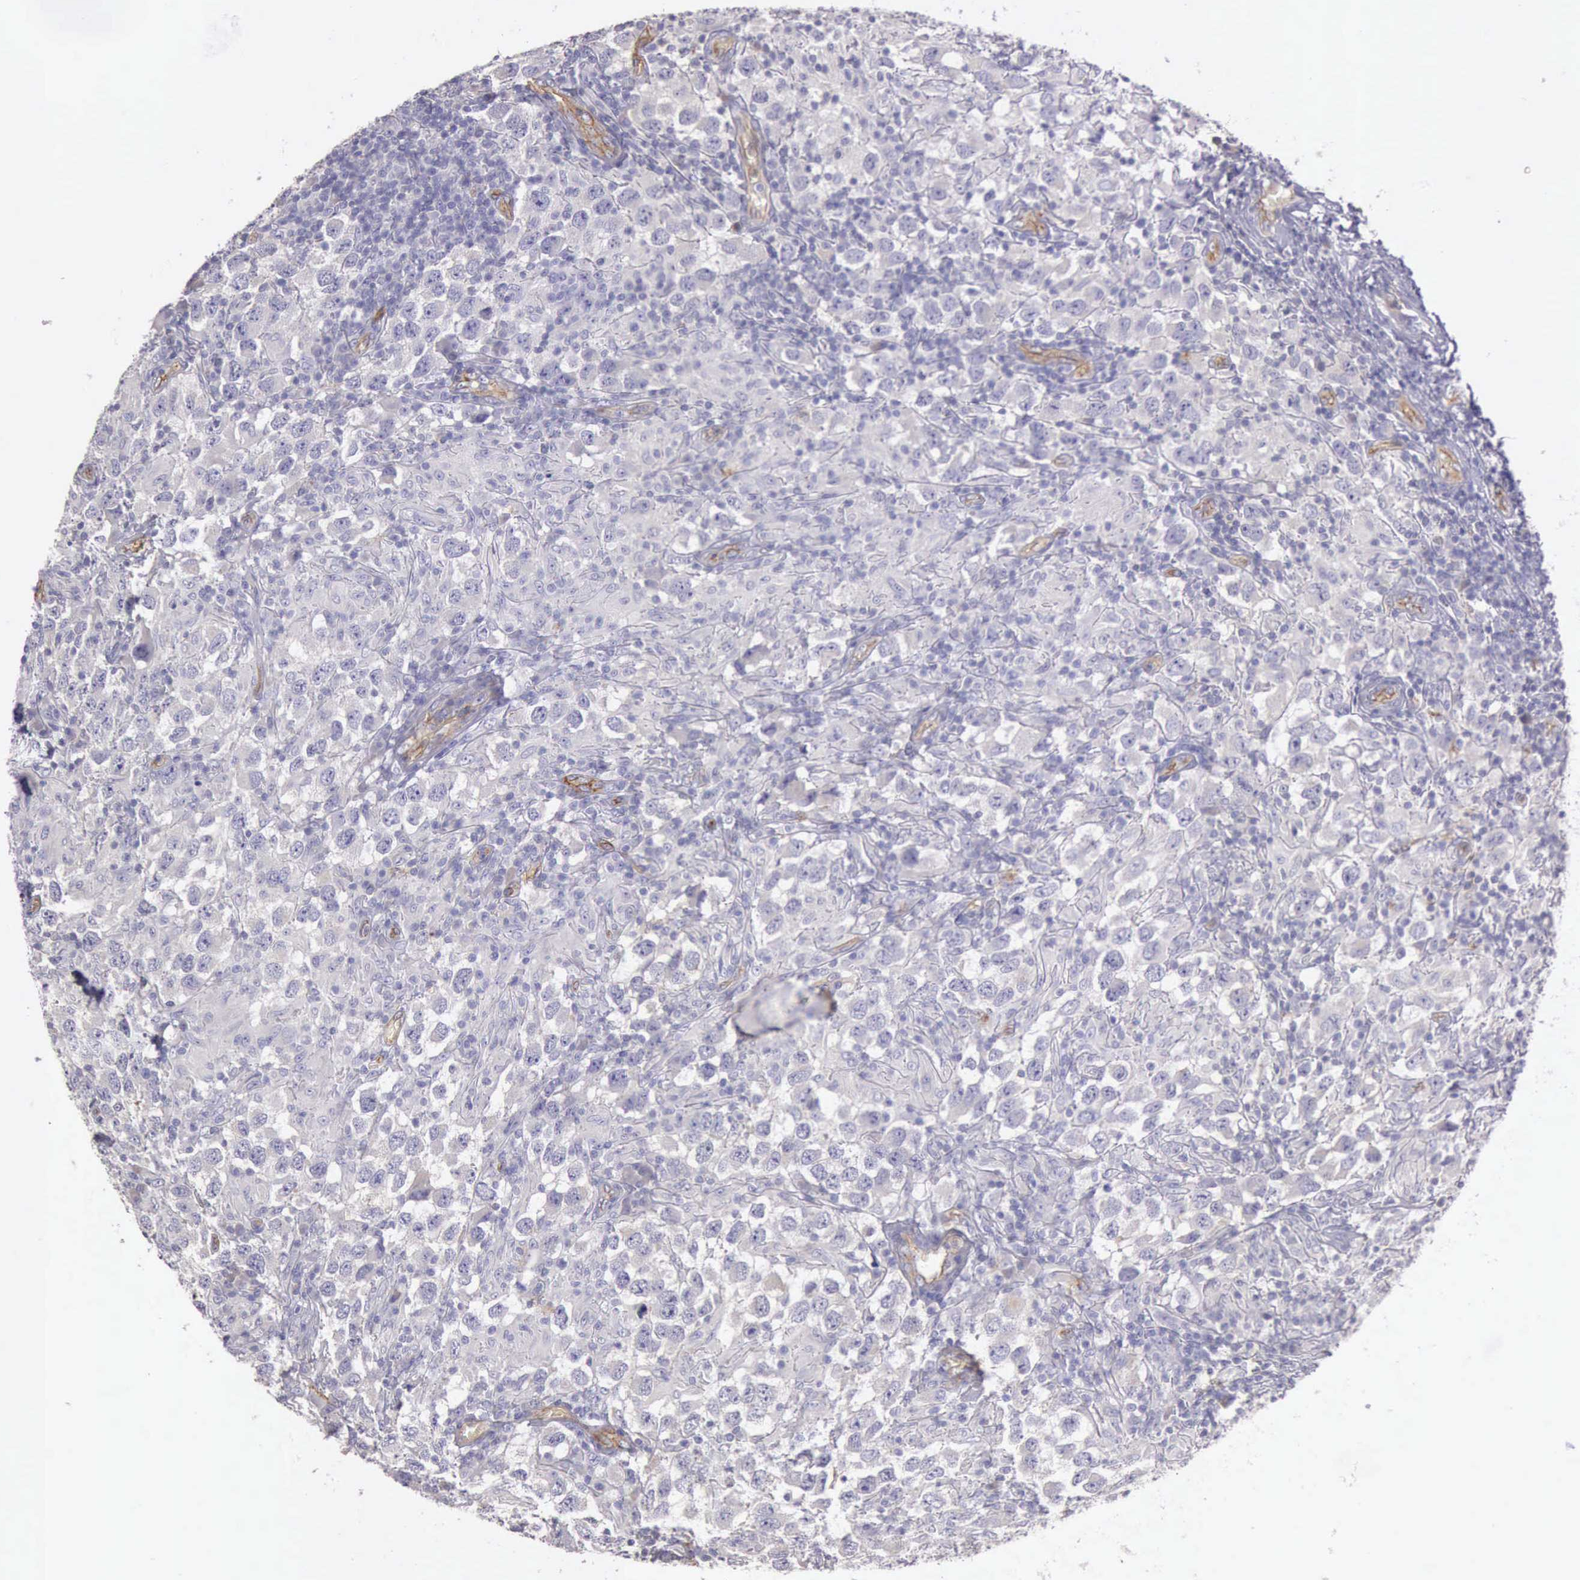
{"staining": {"intensity": "negative", "quantity": "none", "location": "none"}, "tissue": "testis cancer", "cell_type": "Tumor cells", "image_type": "cancer", "snomed": [{"axis": "morphology", "description": "Carcinoma, Embryonal, NOS"}, {"axis": "topography", "description": "Testis"}], "caption": "Tumor cells show no significant expression in testis cancer.", "gene": "TCEANC", "patient": {"sex": "male", "age": 21}}